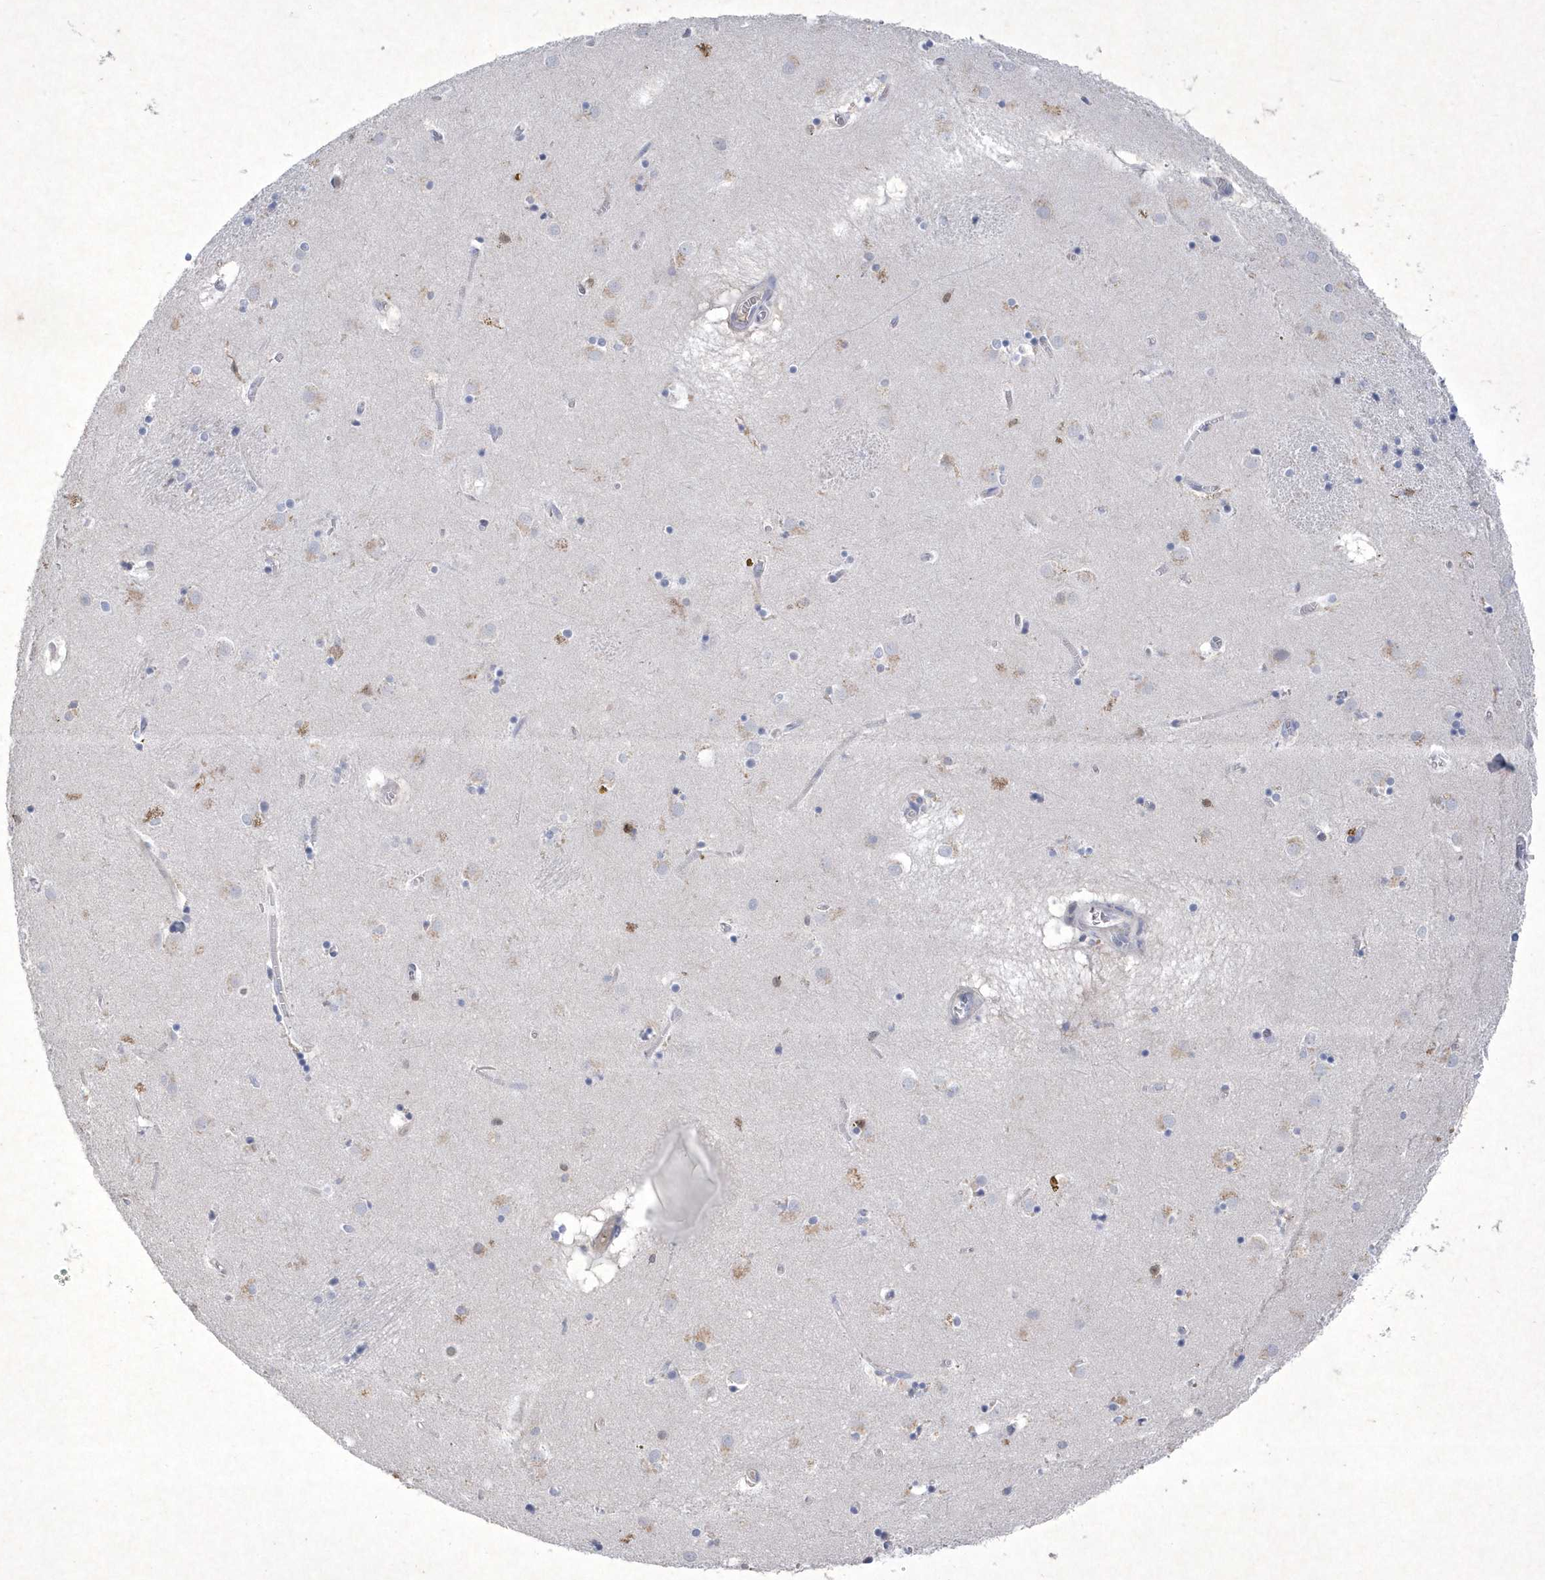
{"staining": {"intensity": "negative", "quantity": "none", "location": "none"}, "tissue": "caudate", "cell_type": "Glial cells", "image_type": "normal", "snomed": [{"axis": "morphology", "description": "Normal tissue, NOS"}, {"axis": "topography", "description": "Lateral ventricle wall"}], "caption": "High power microscopy histopathology image of an immunohistochemistry image of benign caudate, revealing no significant staining in glial cells.", "gene": "BHLHA15", "patient": {"sex": "male", "age": 70}}